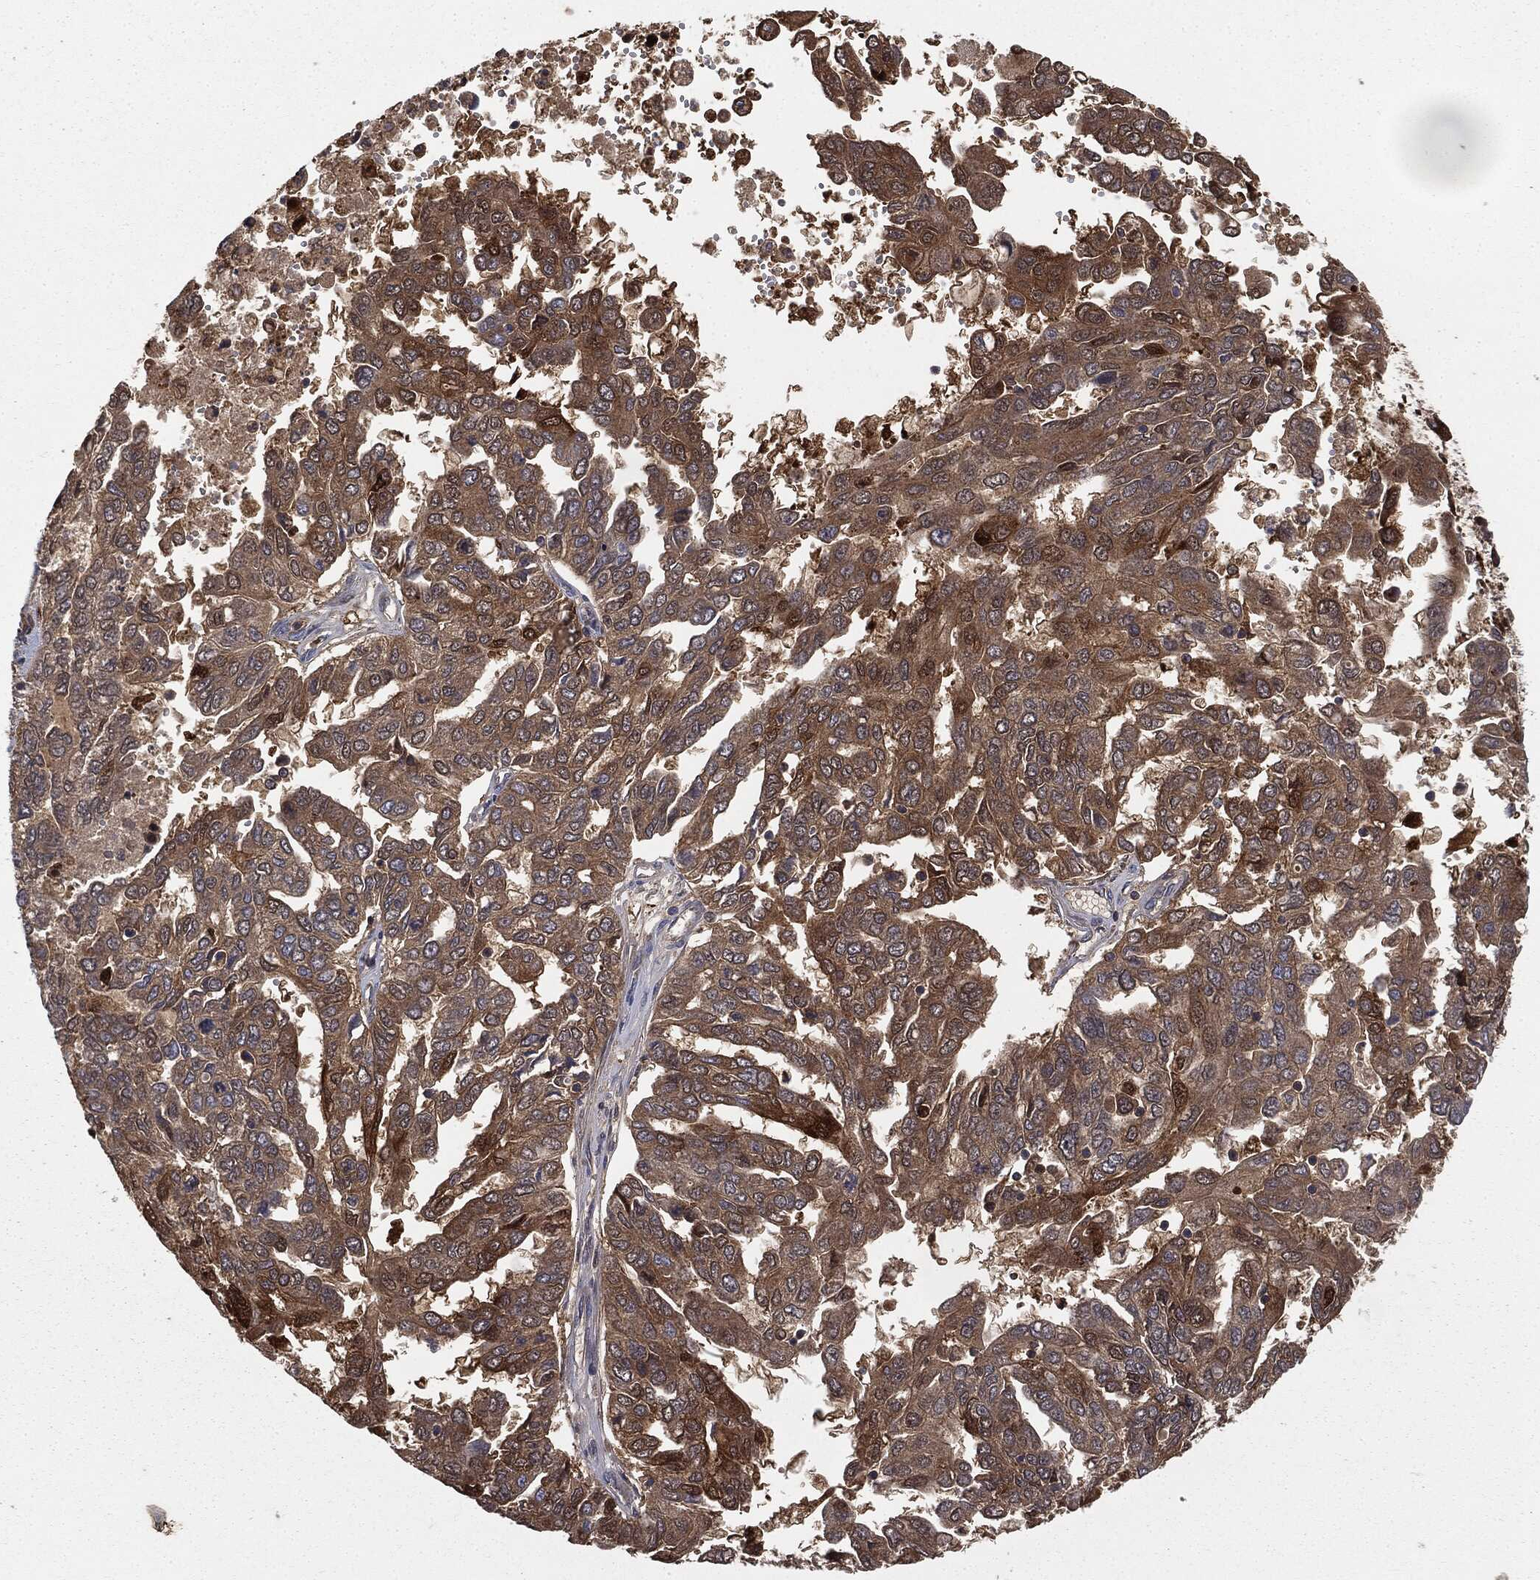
{"staining": {"intensity": "strong", "quantity": ">75%", "location": "cytoplasmic/membranous"}, "tissue": "ovarian cancer", "cell_type": "Tumor cells", "image_type": "cancer", "snomed": [{"axis": "morphology", "description": "Cystadenocarcinoma, serous, NOS"}, {"axis": "topography", "description": "Ovary"}], "caption": "Tumor cells display high levels of strong cytoplasmic/membranous staining in about >75% of cells in serous cystadenocarcinoma (ovarian).", "gene": "GNB5", "patient": {"sex": "female", "age": 53}}